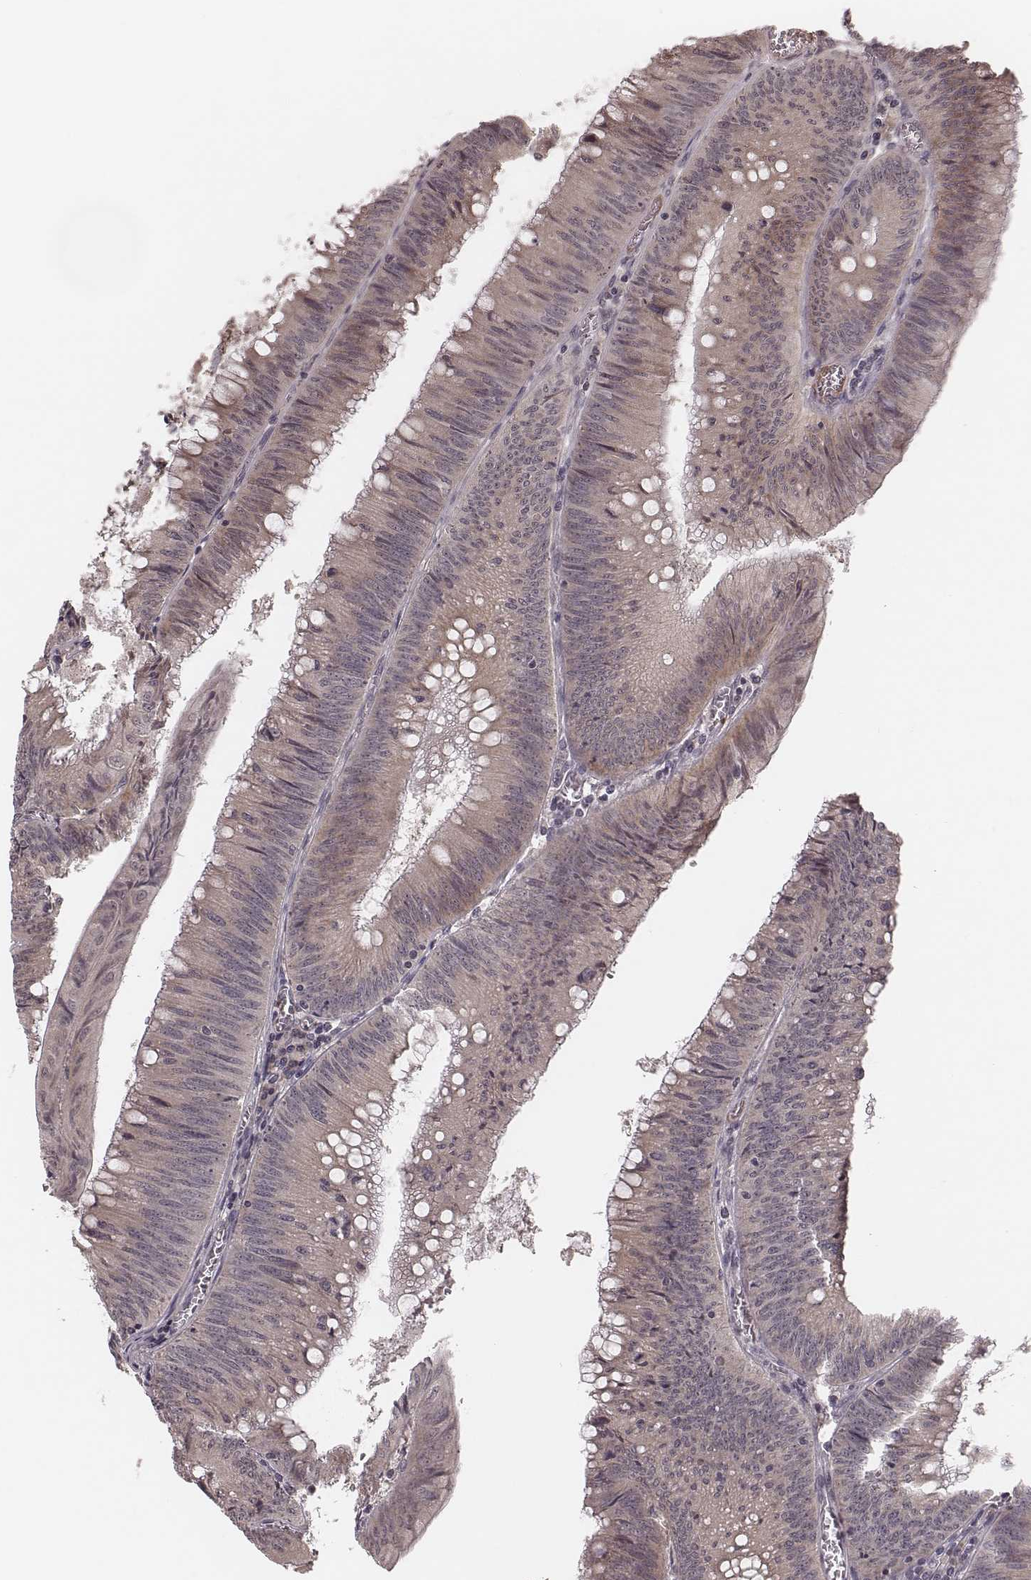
{"staining": {"intensity": "negative", "quantity": "none", "location": "none"}, "tissue": "colorectal cancer", "cell_type": "Tumor cells", "image_type": "cancer", "snomed": [{"axis": "morphology", "description": "Adenocarcinoma, NOS"}, {"axis": "topography", "description": "Rectum"}], "caption": "Tumor cells show no significant protein positivity in colorectal cancer (adenocarcinoma). Nuclei are stained in blue.", "gene": "IL5", "patient": {"sex": "female", "age": 72}}